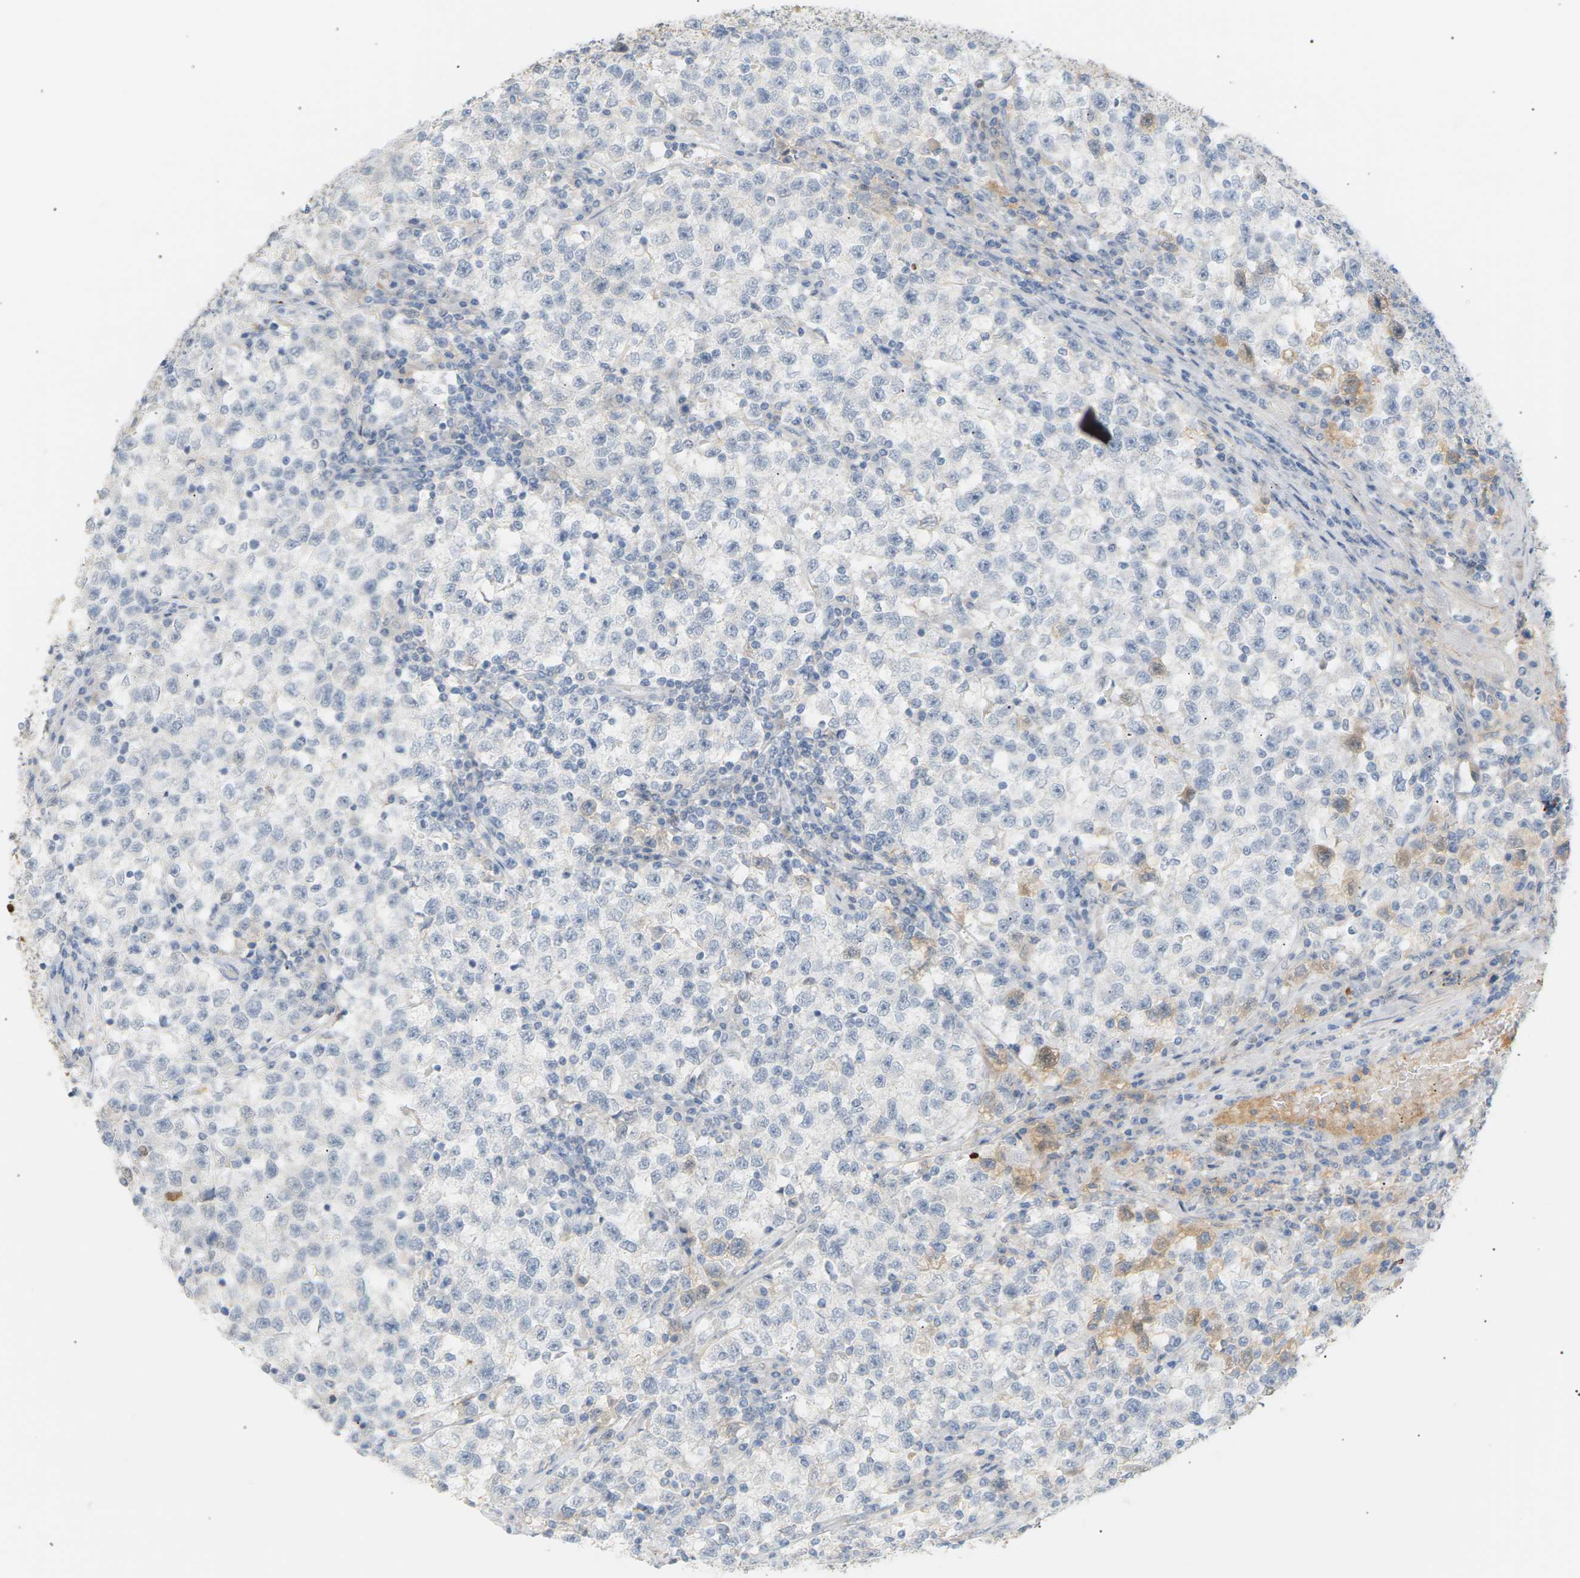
{"staining": {"intensity": "weak", "quantity": "<25%", "location": "cytoplasmic/membranous"}, "tissue": "testis cancer", "cell_type": "Tumor cells", "image_type": "cancer", "snomed": [{"axis": "morphology", "description": "Seminoma, NOS"}, {"axis": "topography", "description": "Testis"}], "caption": "Testis cancer was stained to show a protein in brown. There is no significant positivity in tumor cells. (DAB (3,3'-diaminobenzidine) IHC visualized using brightfield microscopy, high magnification).", "gene": "CLU", "patient": {"sex": "male", "age": 22}}